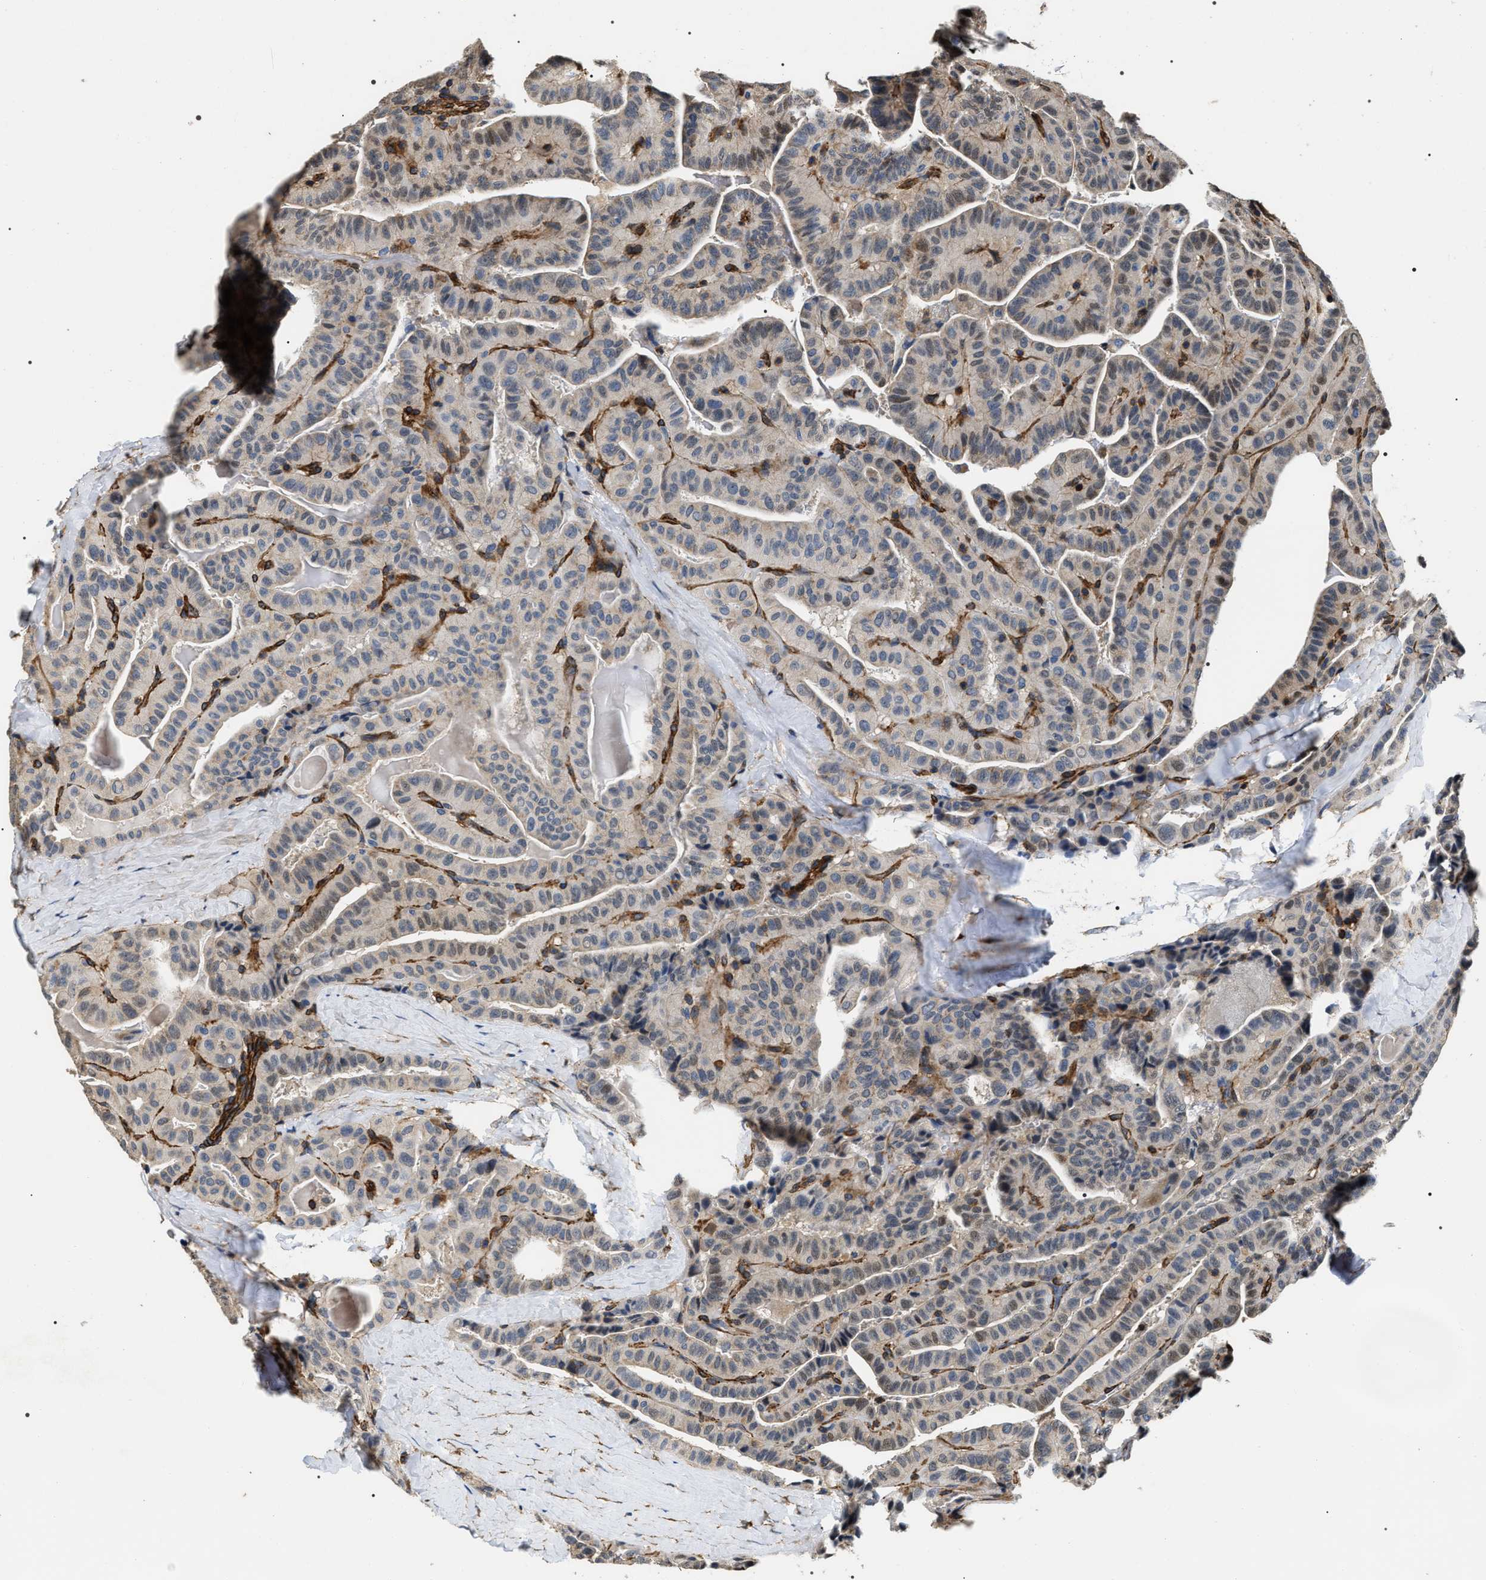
{"staining": {"intensity": "negative", "quantity": "none", "location": "none"}, "tissue": "thyroid cancer", "cell_type": "Tumor cells", "image_type": "cancer", "snomed": [{"axis": "morphology", "description": "Papillary adenocarcinoma, NOS"}, {"axis": "topography", "description": "Thyroid gland"}], "caption": "Immunohistochemical staining of human papillary adenocarcinoma (thyroid) reveals no significant staining in tumor cells.", "gene": "ZC3HAV1L", "patient": {"sex": "male", "age": 77}}